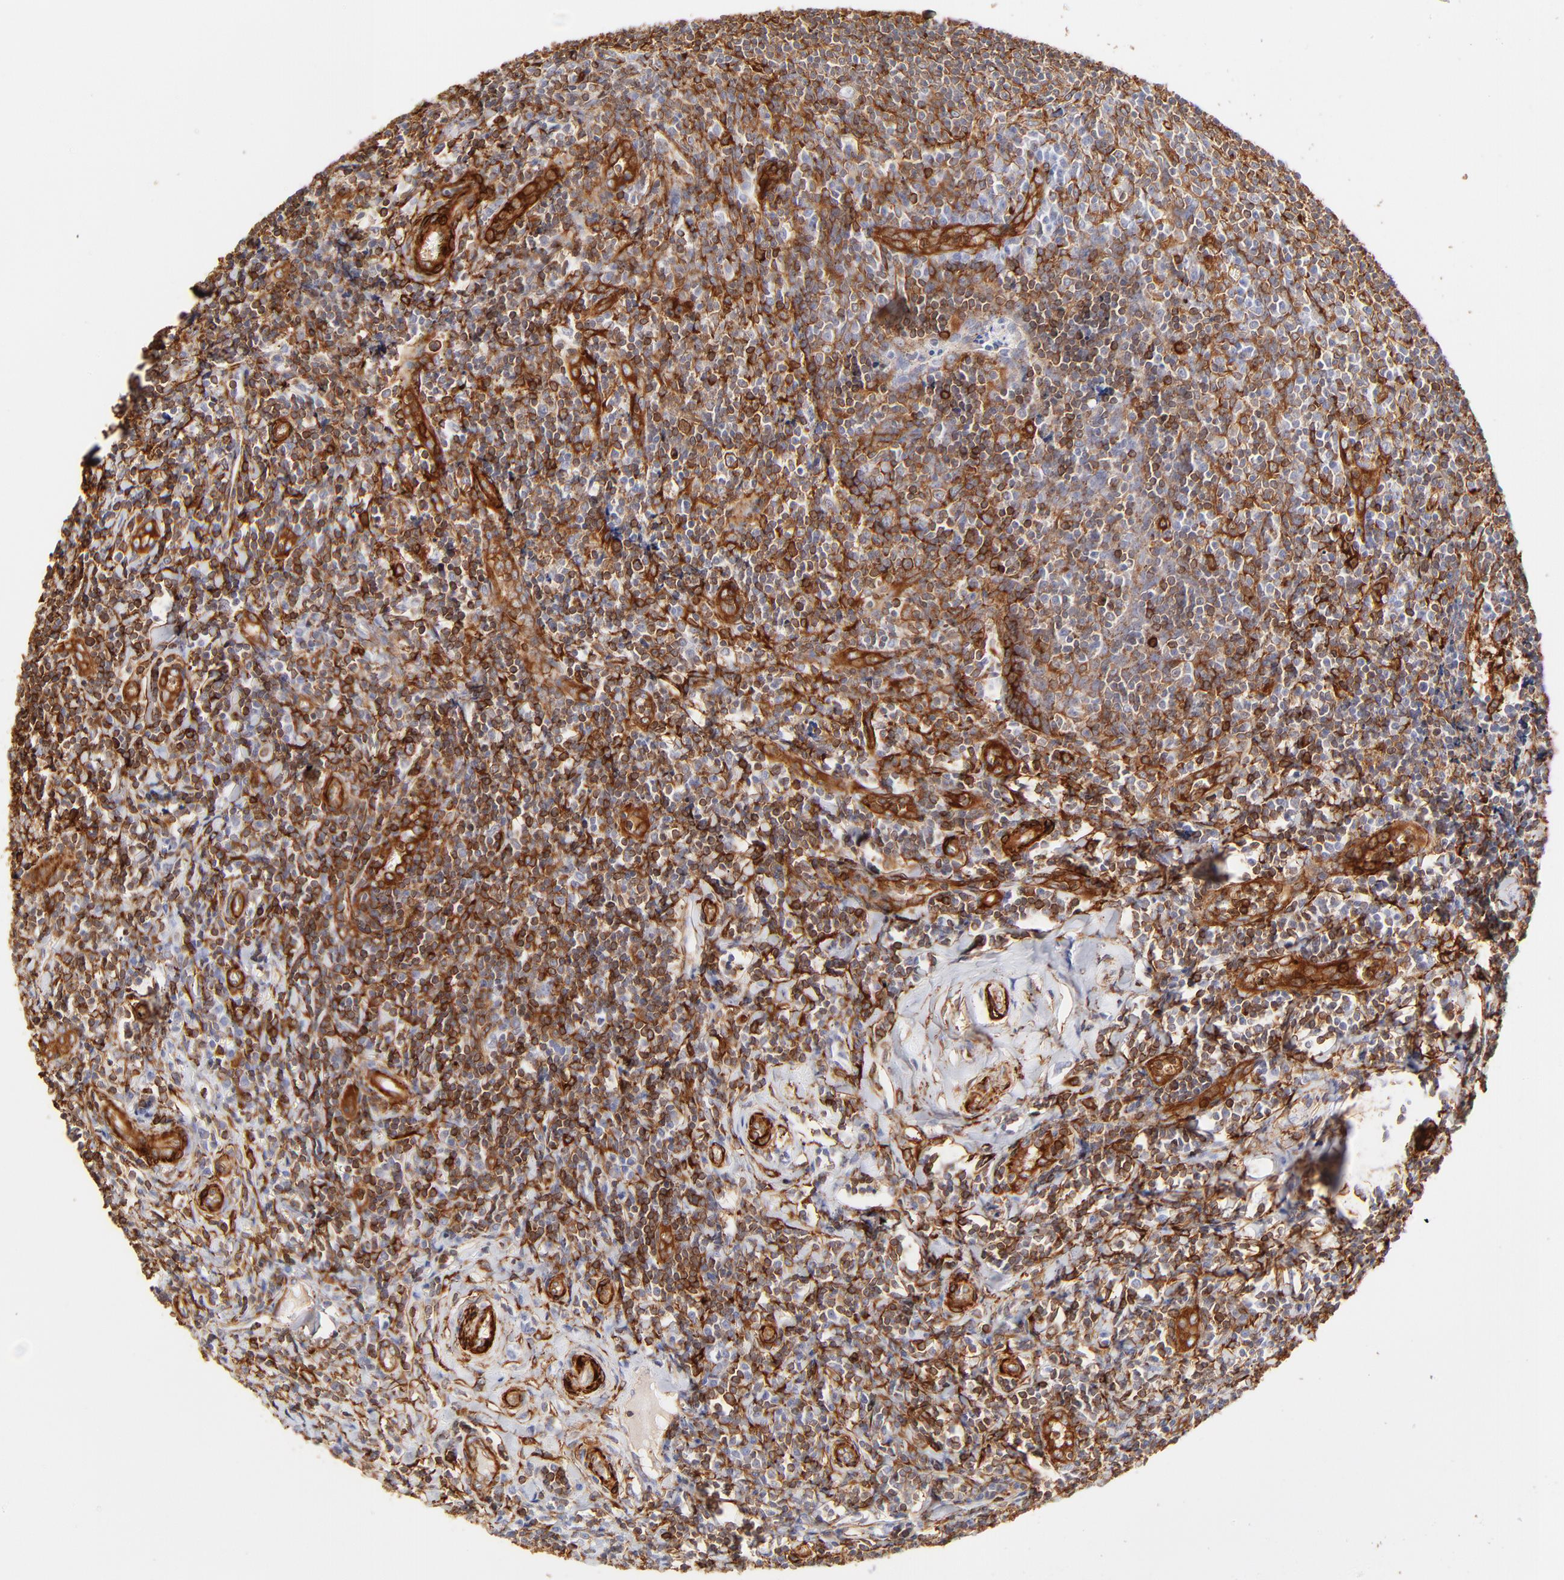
{"staining": {"intensity": "negative", "quantity": "none", "location": "none"}, "tissue": "tonsil", "cell_type": "Germinal center cells", "image_type": "normal", "snomed": [{"axis": "morphology", "description": "Normal tissue, NOS"}, {"axis": "topography", "description": "Tonsil"}], "caption": "Immunohistochemistry histopathology image of unremarkable tonsil: human tonsil stained with DAB shows no significant protein staining in germinal center cells. The staining was performed using DAB (3,3'-diaminobenzidine) to visualize the protein expression in brown, while the nuclei were stained in blue with hematoxylin (Magnification: 20x).", "gene": "FLNA", "patient": {"sex": "male", "age": 20}}